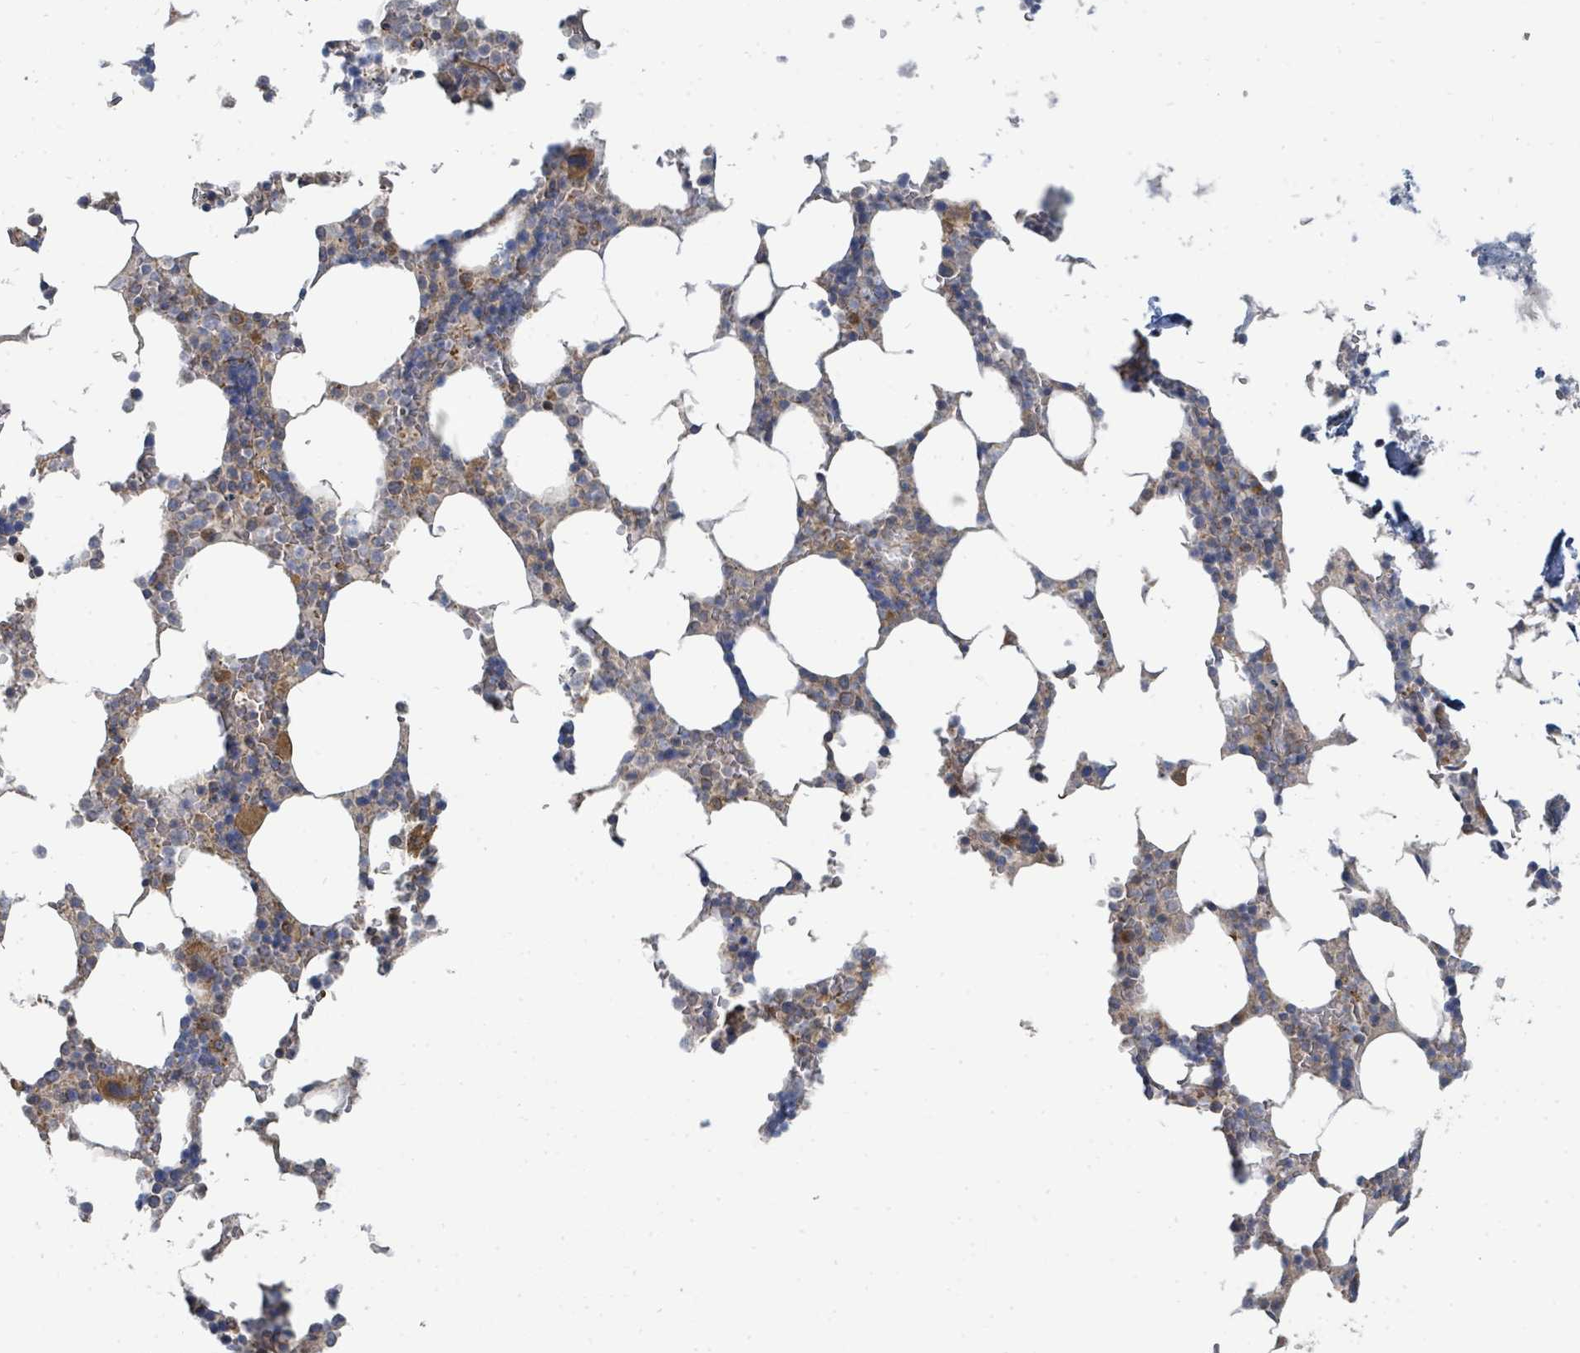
{"staining": {"intensity": "moderate", "quantity": "<25%", "location": "cytoplasmic/membranous"}, "tissue": "bone marrow", "cell_type": "Hematopoietic cells", "image_type": "normal", "snomed": [{"axis": "morphology", "description": "Normal tissue, NOS"}, {"axis": "topography", "description": "Bone marrow"}], "caption": "Brown immunohistochemical staining in benign bone marrow displays moderate cytoplasmic/membranous positivity in about <25% of hematopoietic cells. The protein of interest is shown in brown color, while the nuclei are stained blue.", "gene": "BOLA2B", "patient": {"sex": "male", "age": 64}}